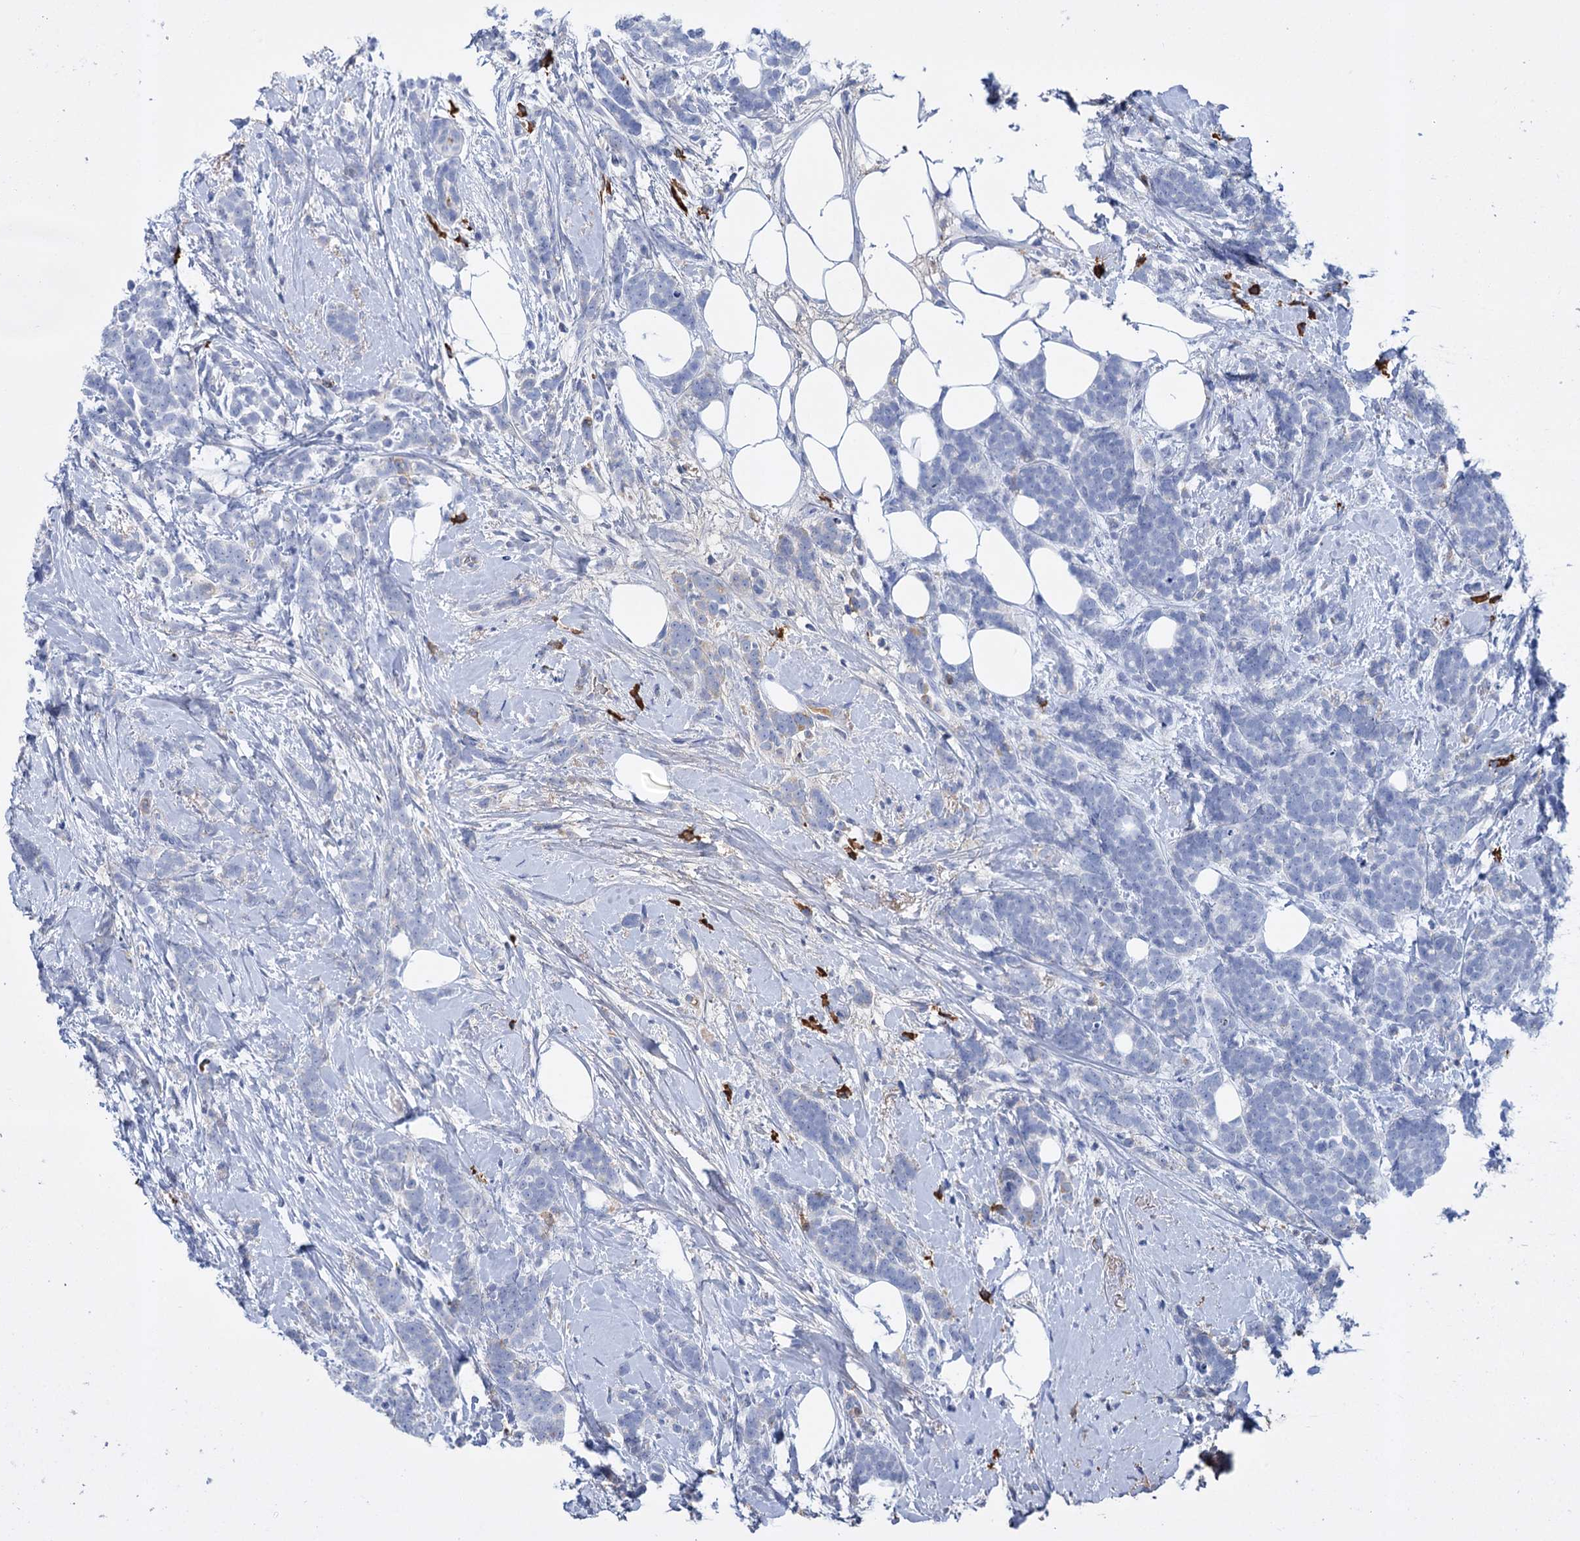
{"staining": {"intensity": "negative", "quantity": "none", "location": "none"}, "tissue": "breast cancer", "cell_type": "Tumor cells", "image_type": "cancer", "snomed": [{"axis": "morphology", "description": "Lobular carcinoma"}, {"axis": "topography", "description": "Breast"}], "caption": "This is an IHC histopathology image of breast lobular carcinoma. There is no positivity in tumor cells.", "gene": "FBXW12", "patient": {"sex": "female", "age": 58}}